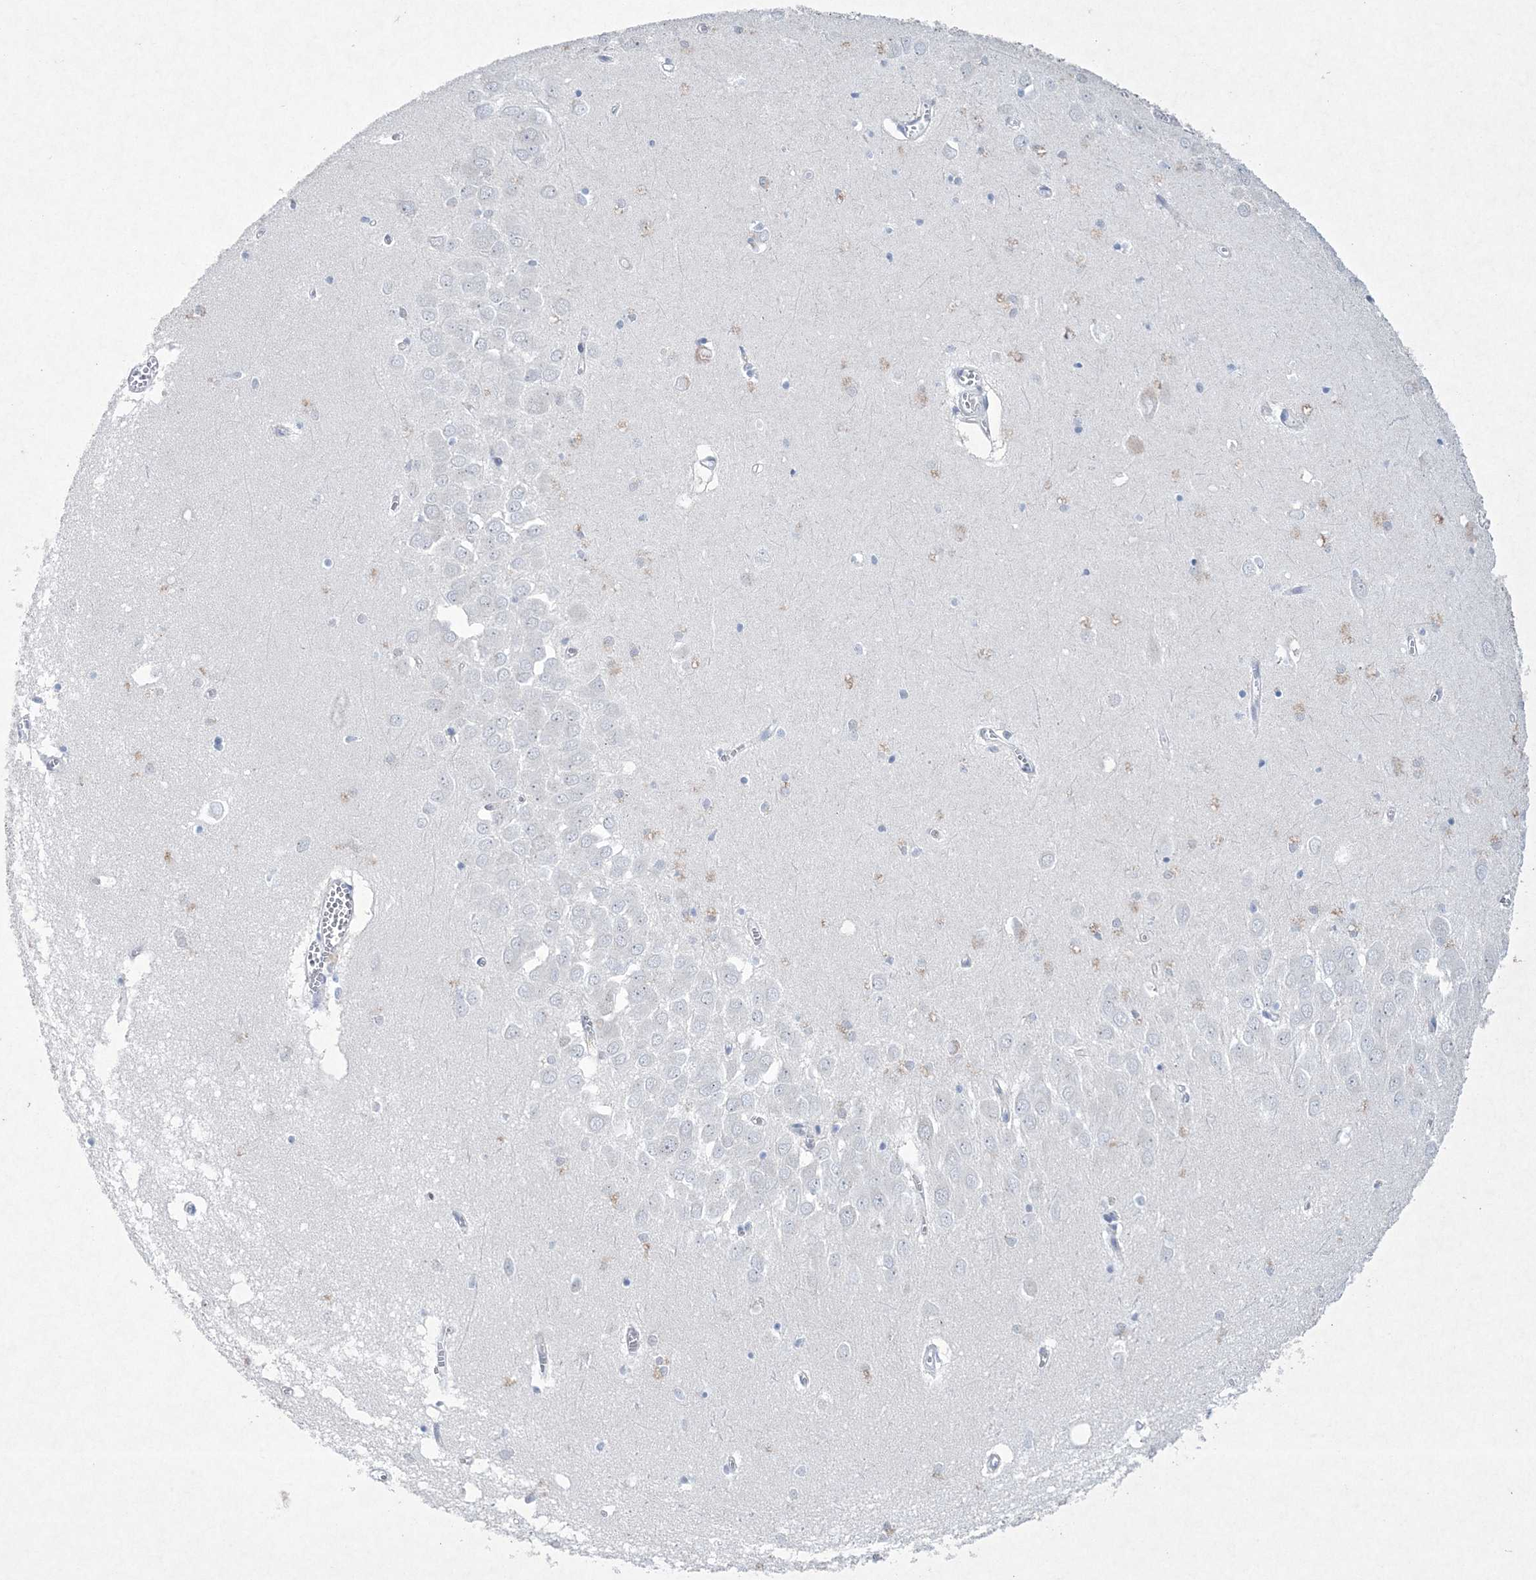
{"staining": {"intensity": "negative", "quantity": "none", "location": "none"}, "tissue": "hippocampus", "cell_type": "Glial cells", "image_type": "normal", "snomed": [{"axis": "morphology", "description": "Normal tissue, NOS"}, {"axis": "topography", "description": "Hippocampus"}], "caption": "Benign hippocampus was stained to show a protein in brown. There is no significant staining in glial cells.", "gene": "CES4A", "patient": {"sex": "male", "age": 70}}